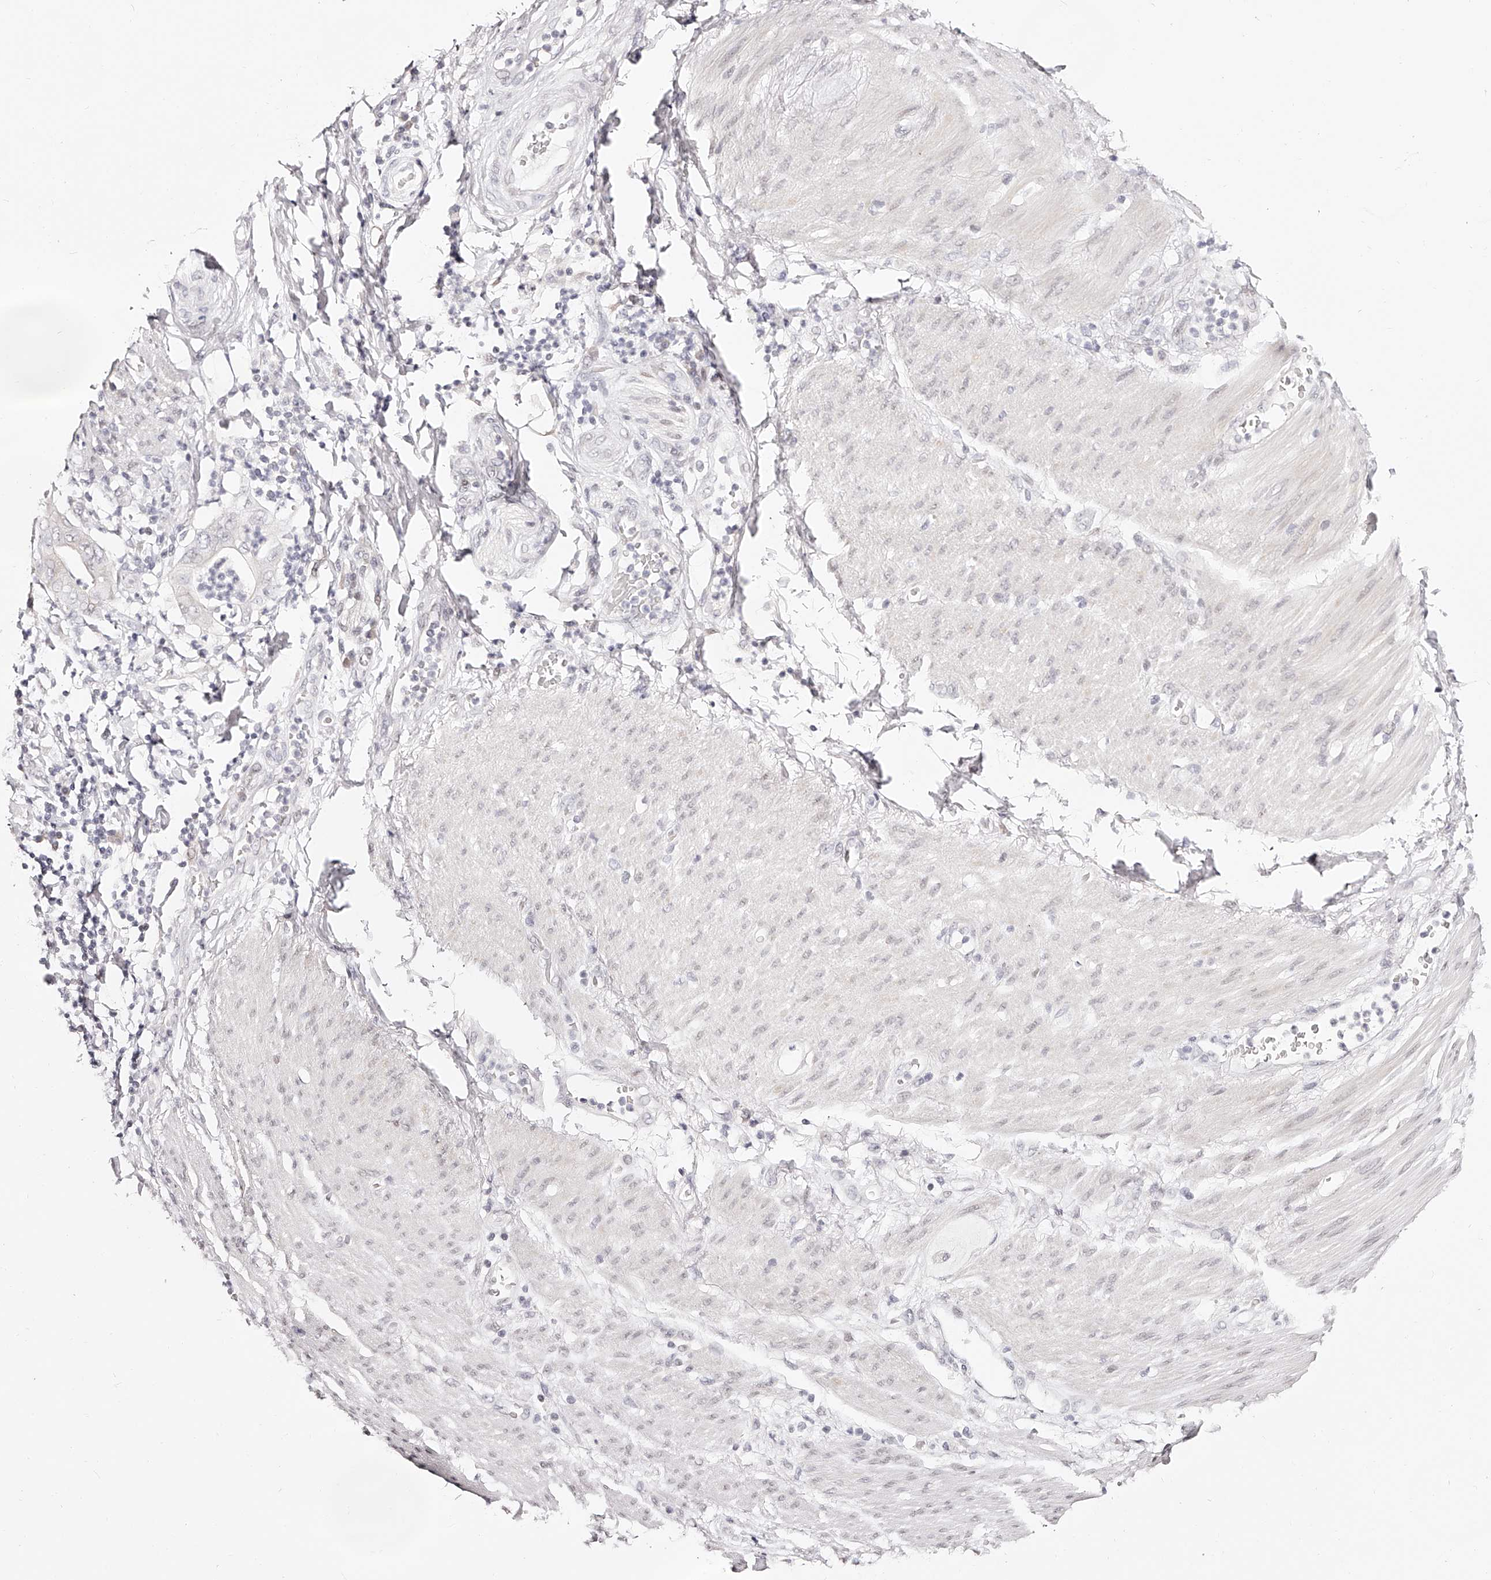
{"staining": {"intensity": "negative", "quantity": "none", "location": "none"}, "tissue": "stomach cancer", "cell_type": "Tumor cells", "image_type": "cancer", "snomed": [{"axis": "morphology", "description": "Adenocarcinoma, NOS"}, {"axis": "topography", "description": "Stomach"}], "caption": "IHC micrograph of adenocarcinoma (stomach) stained for a protein (brown), which exhibits no expression in tumor cells.", "gene": "USF3", "patient": {"sex": "female", "age": 73}}